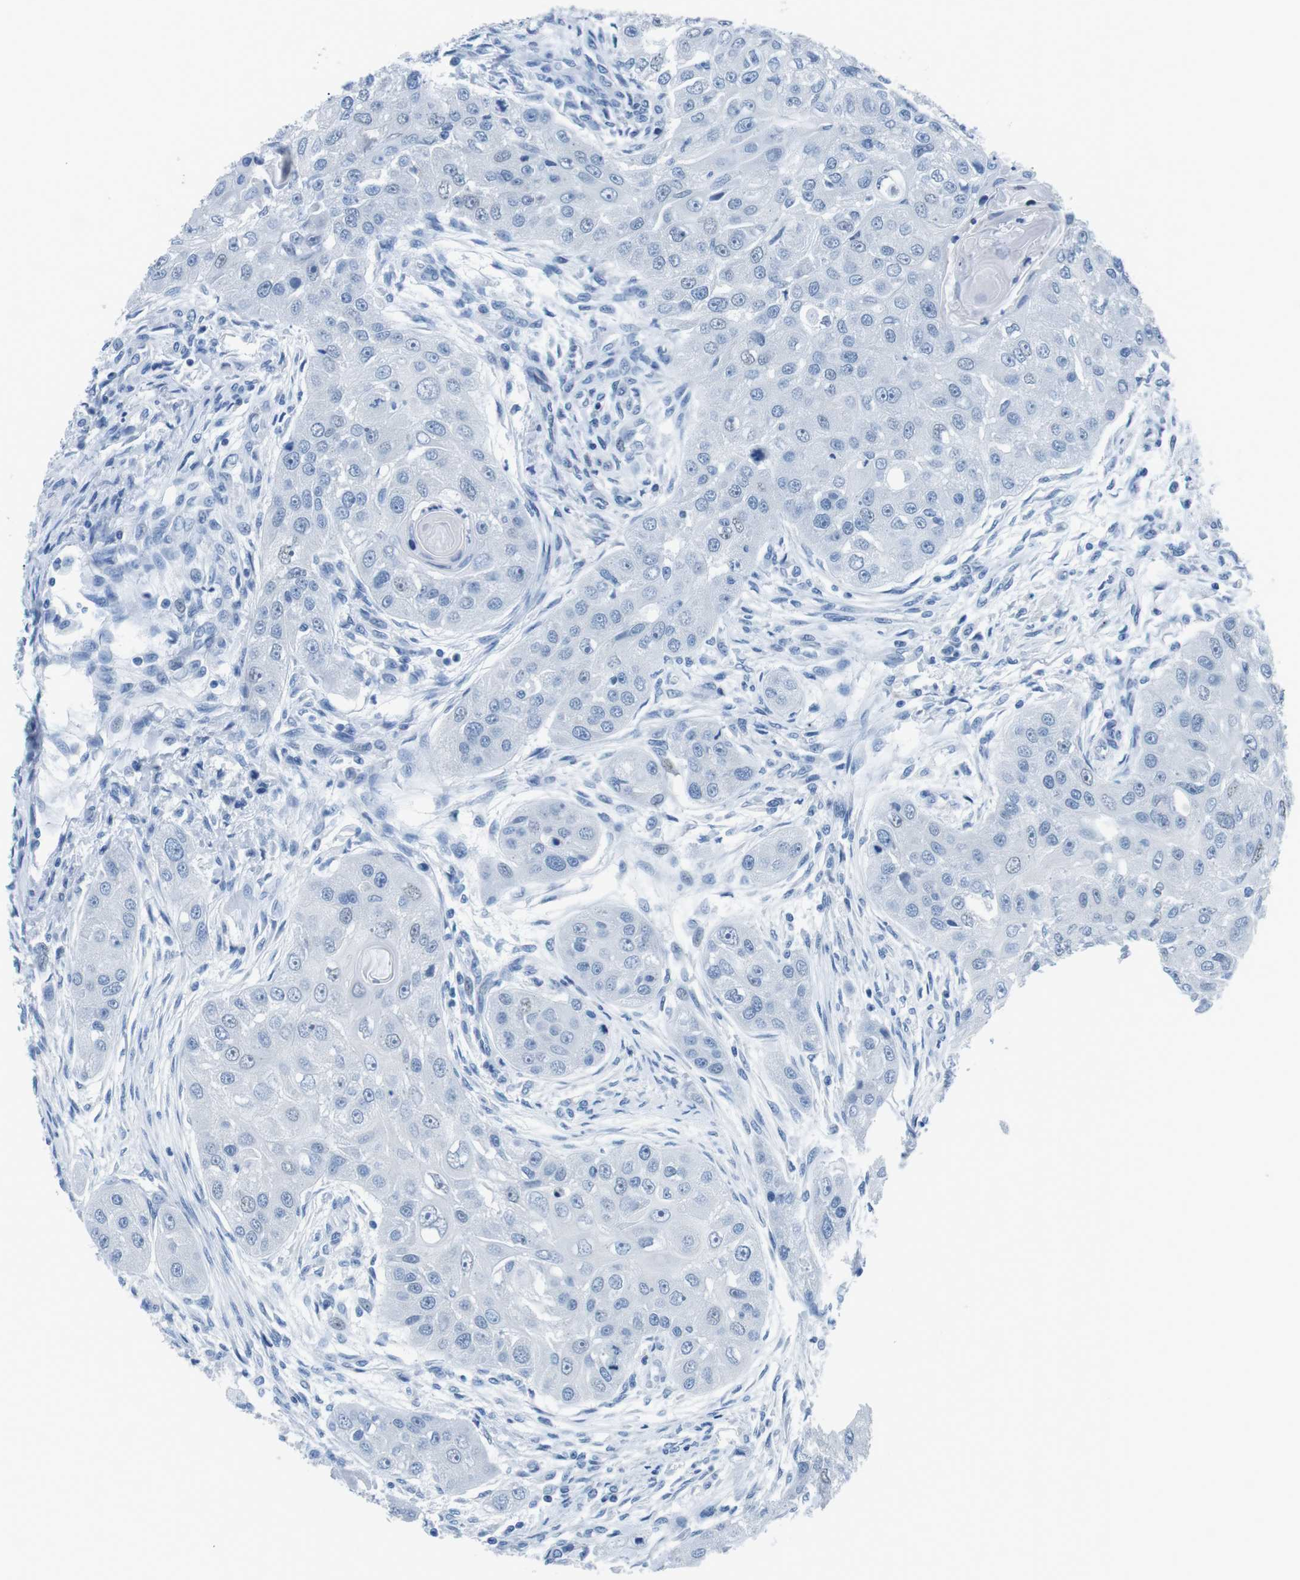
{"staining": {"intensity": "negative", "quantity": "none", "location": "none"}, "tissue": "head and neck cancer", "cell_type": "Tumor cells", "image_type": "cancer", "snomed": [{"axis": "morphology", "description": "Normal tissue, NOS"}, {"axis": "morphology", "description": "Squamous cell carcinoma, NOS"}, {"axis": "topography", "description": "Skeletal muscle"}, {"axis": "topography", "description": "Head-Neck"}], "caption": "IHC histopathology image of neoplastic tissue: head and neck cancer (squamous cell carcinoma) stained with DAB shows no significant protein positivity in tumor cells.", "gene": "MUC2", "patient": {"sex": "male", "age": 51}}